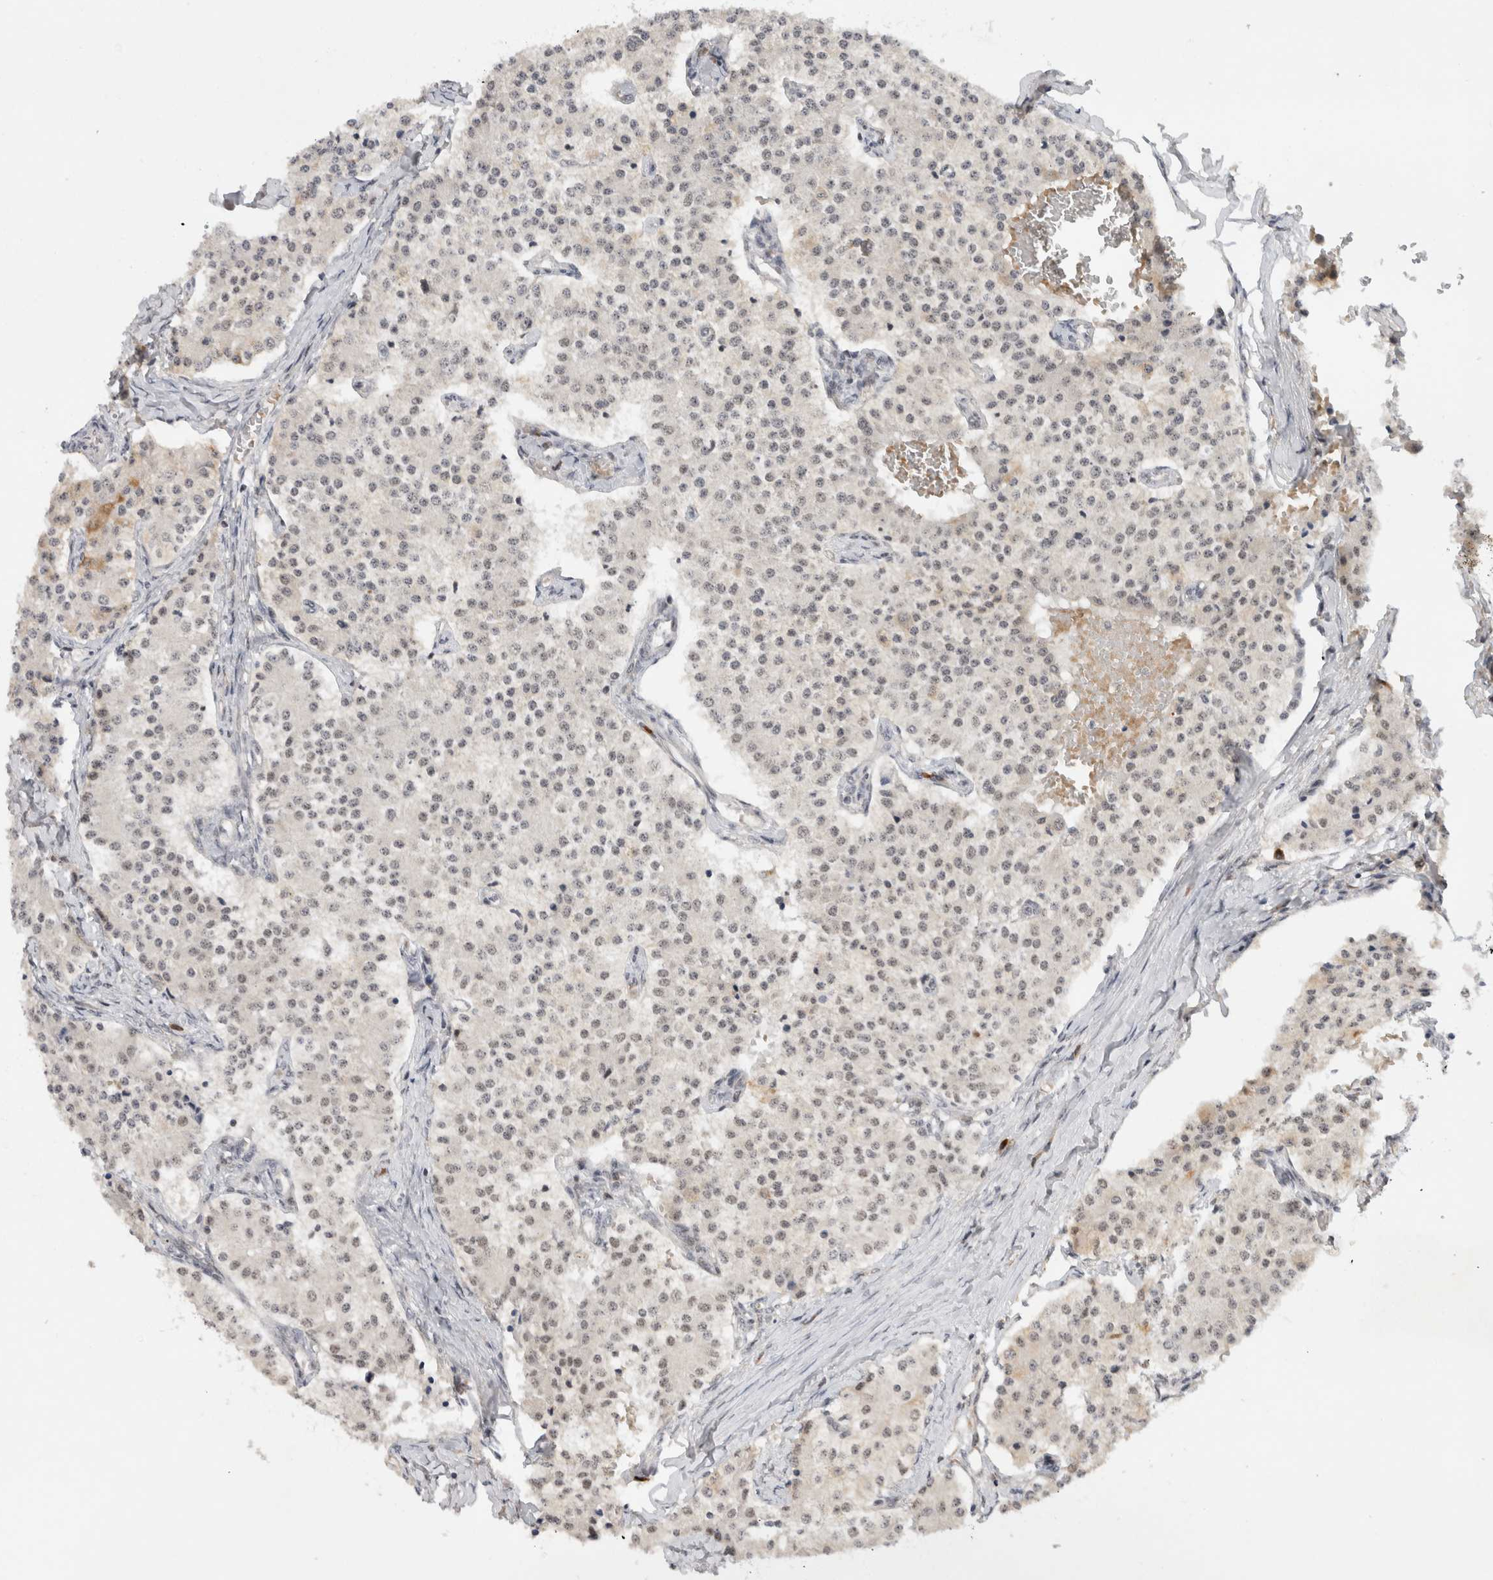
{"staining": {"intensity": "weak", "quantity": "<25%", "location": "nuclear"}, "tissue": "carcinoid", "cell_type": "Tumor cells", "image_type": "cancer", "snomed": [{"axis": "morphology", "description": "Carcinoid, malignant, NOS"}, {"axis": "topography", "description": "Colon"}], "caption": "Carcinoid (malignant) was stained to show a protein in brown. There is no significant staining in tumor cells.", "gene": "HESX1", "patient": {"sex": "female", "age": 52}}